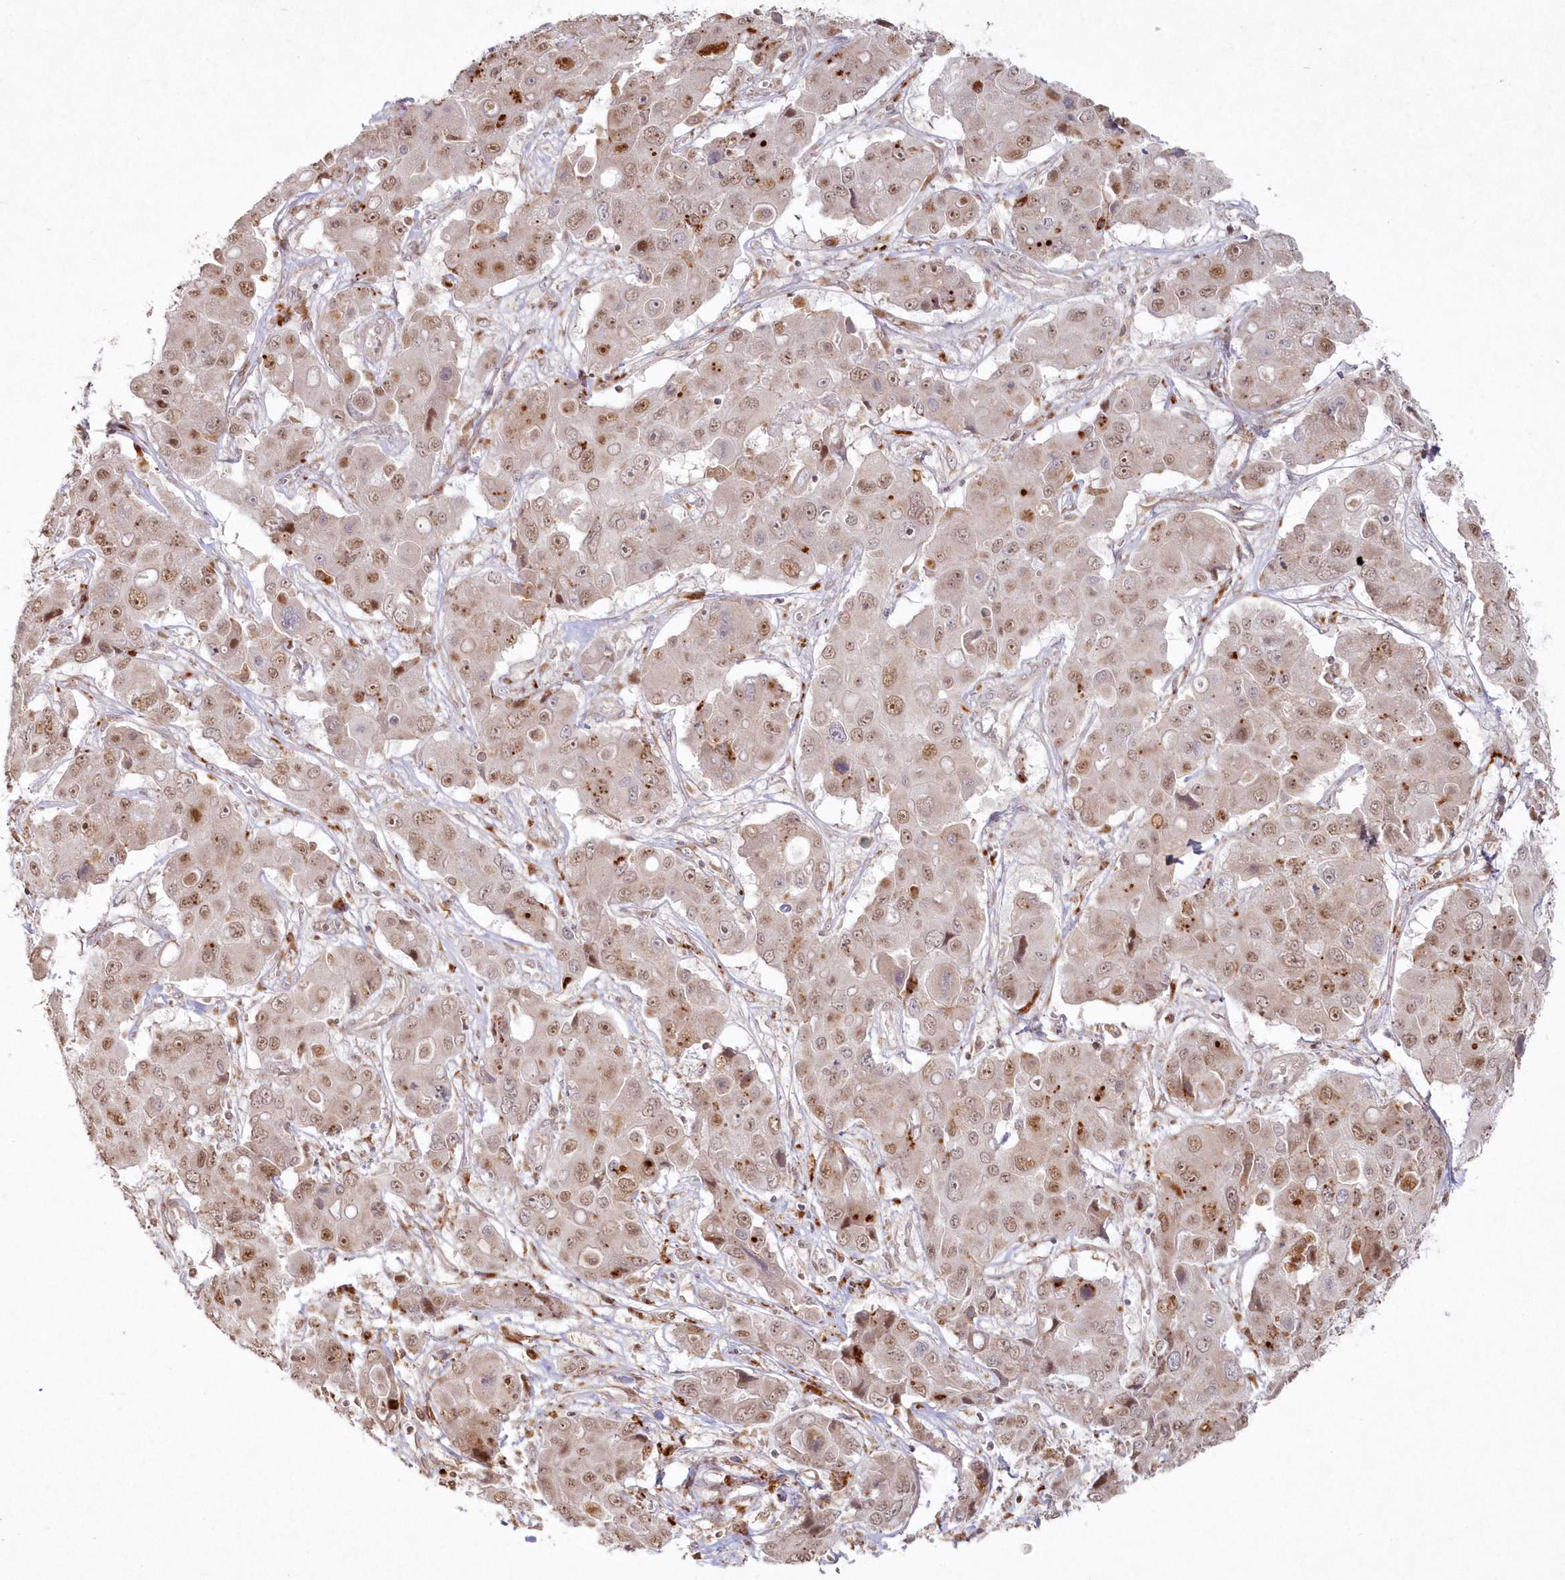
{"staining": {"intensity": "moderate", "quantity": ">75%", "location": "cytoplasmic/membranous,nuclear"}, "tissue": "liver cancer", "cell_type": "Tumor cells", "image_type": "cancer", "snomed": [{"axis": "morphology", "description": "Cholangiocarcinoma"}, {"axis": "topography", "description": "Liver"}], "caption": "This image displays liver cholangiocarcinoma stained with IHC to label a protein in brown. The cytoplasmic/membranous and nuclear of tumor cells show moderate positivity for the protein. Nuclei are counter-stained blue.", "gene": "ARSB", "patient": {"sex": "male", "age": 67}}